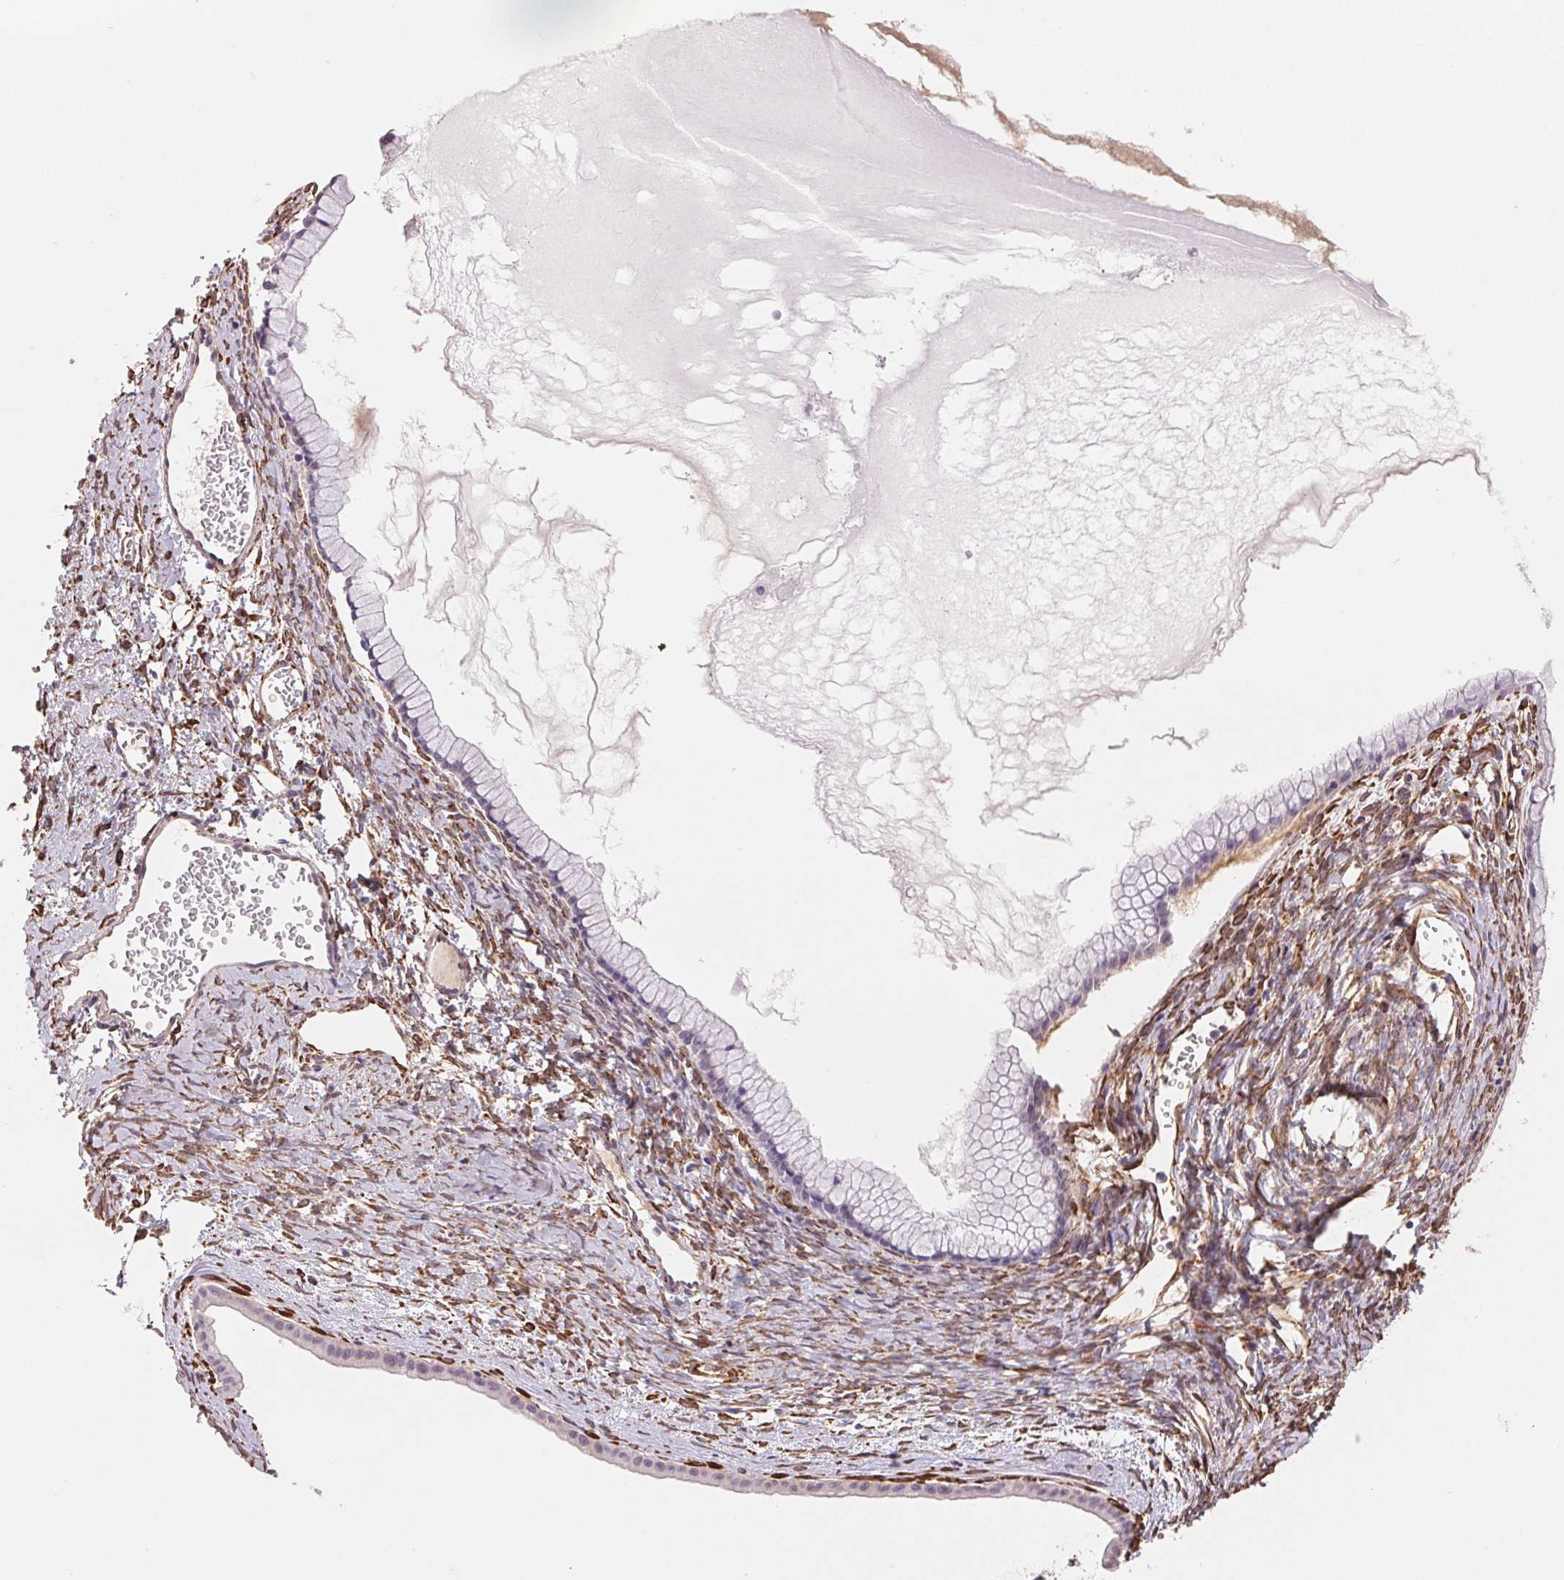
{"staining": {"intensity": "negative", "quantity": "none", "location": "none"}, "tissue": "ovarian cancer", "cell_type": "Tumor cells", "image_type": "cancer", "snomed": [{"axis": "morphology", "description": "Cystadenocarcinoma, mucinous, NOS"}, {"axis": "topography", "description": "Ovary"}], "caption": "High power microscopy histopathology image of an immunohistochemistry micrograph of ovarian cancer (mucinous cystadenocarcinoma), revealing no significant expression in tumor cells.", "gene": "FKBP10", "patient": {"sex": "female", "age": 41}}